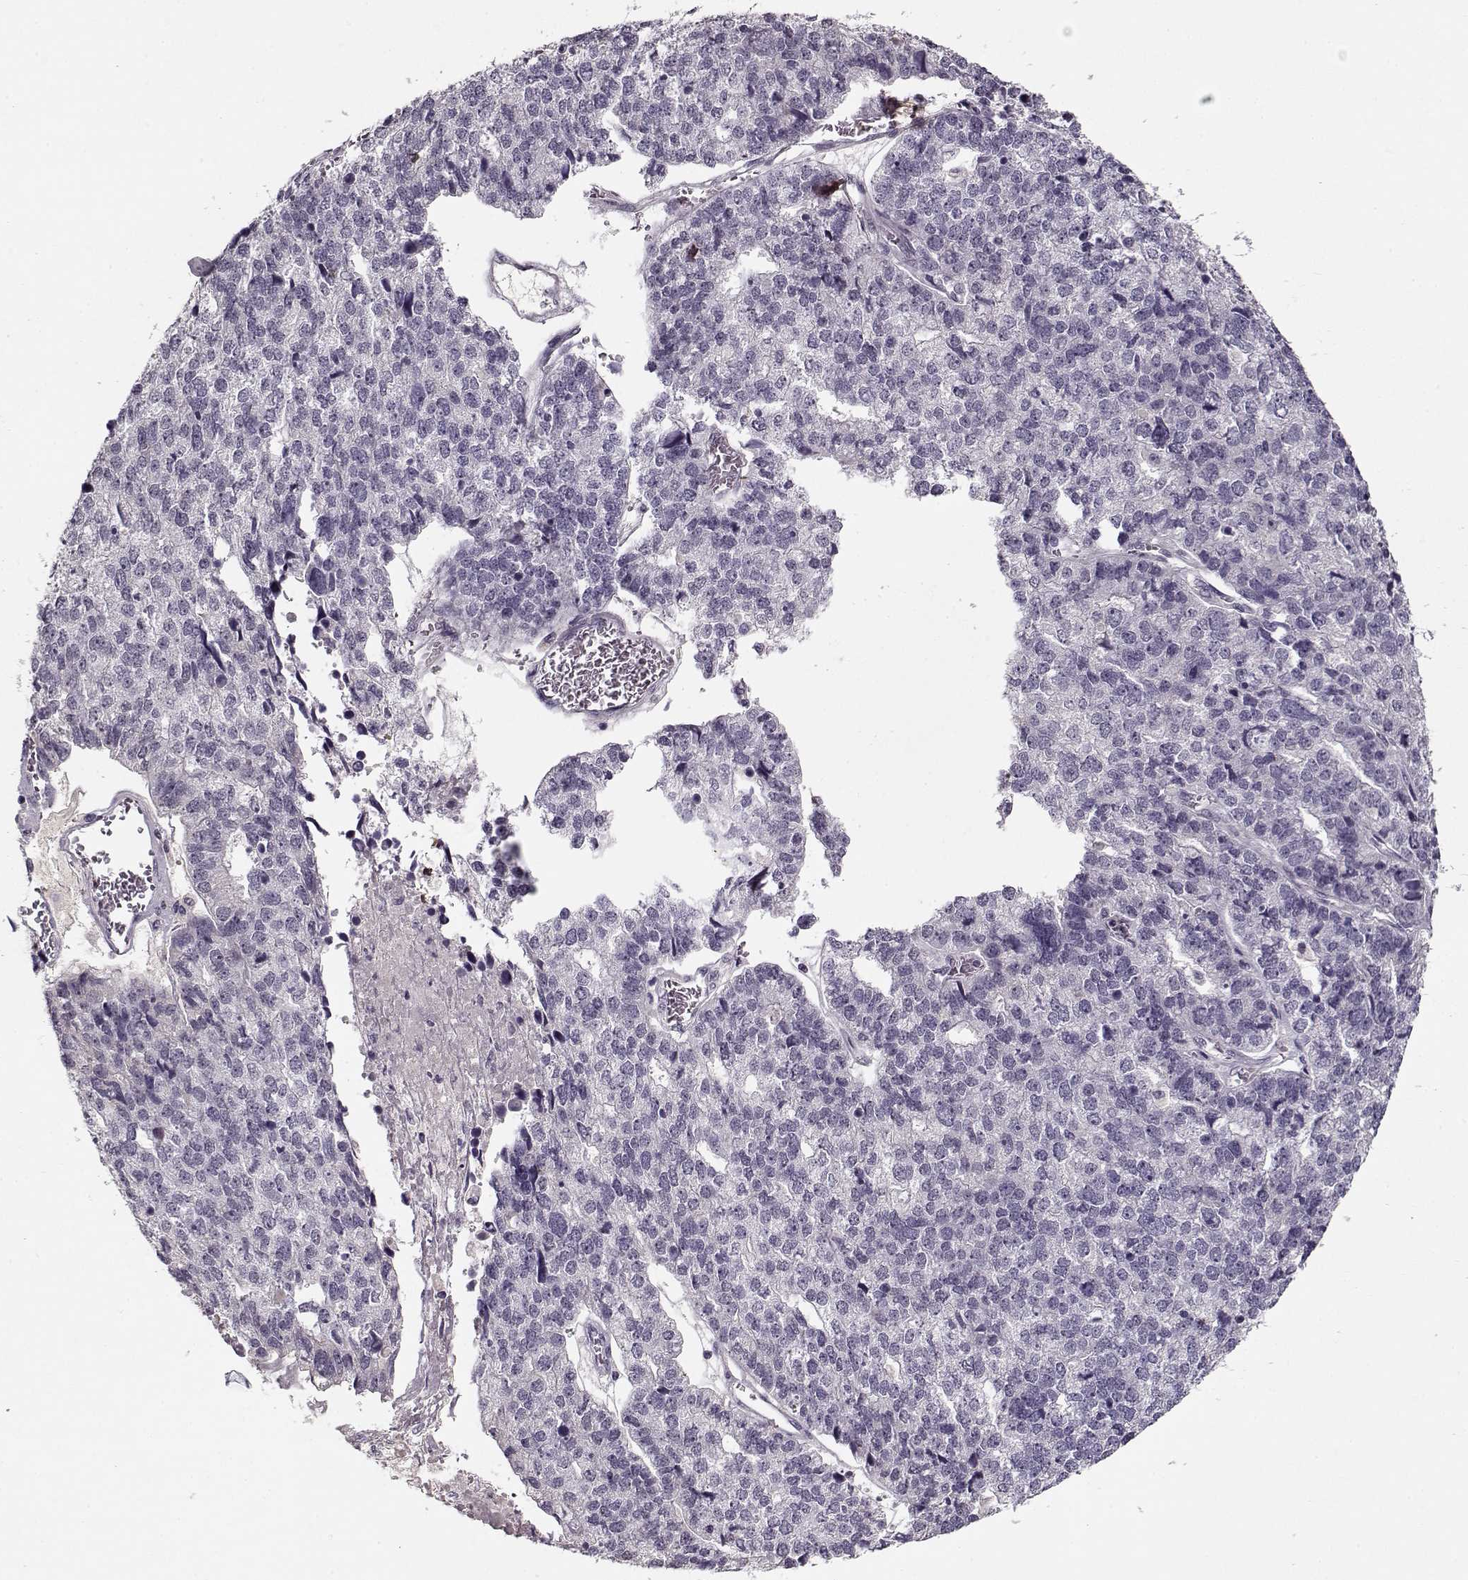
{"staining": {"intensity": "negative", "quantity": "none", "location": "none"}, "tissue": "stomach cancer", "cell_type": "Tumor cells", "image_type": "cancer", "snomed": [{"axis": "morphology", "description": "Adenocarcinoma, NOS"}, {"axis": "topography", "description": "Stomach"}], "caption": "The immunohistochemistry (IHC) micrograph has no significant expression in tumor cells of adenocarcinoma (stomach) tissue. (Stains: DAB immunohistochemistry (IHC) with hematoxylin counter stain, Microscopy: brightfield microscopy at high magnification).", "gene": "LUM", "patient": {"sex": "male", "age": 69}}